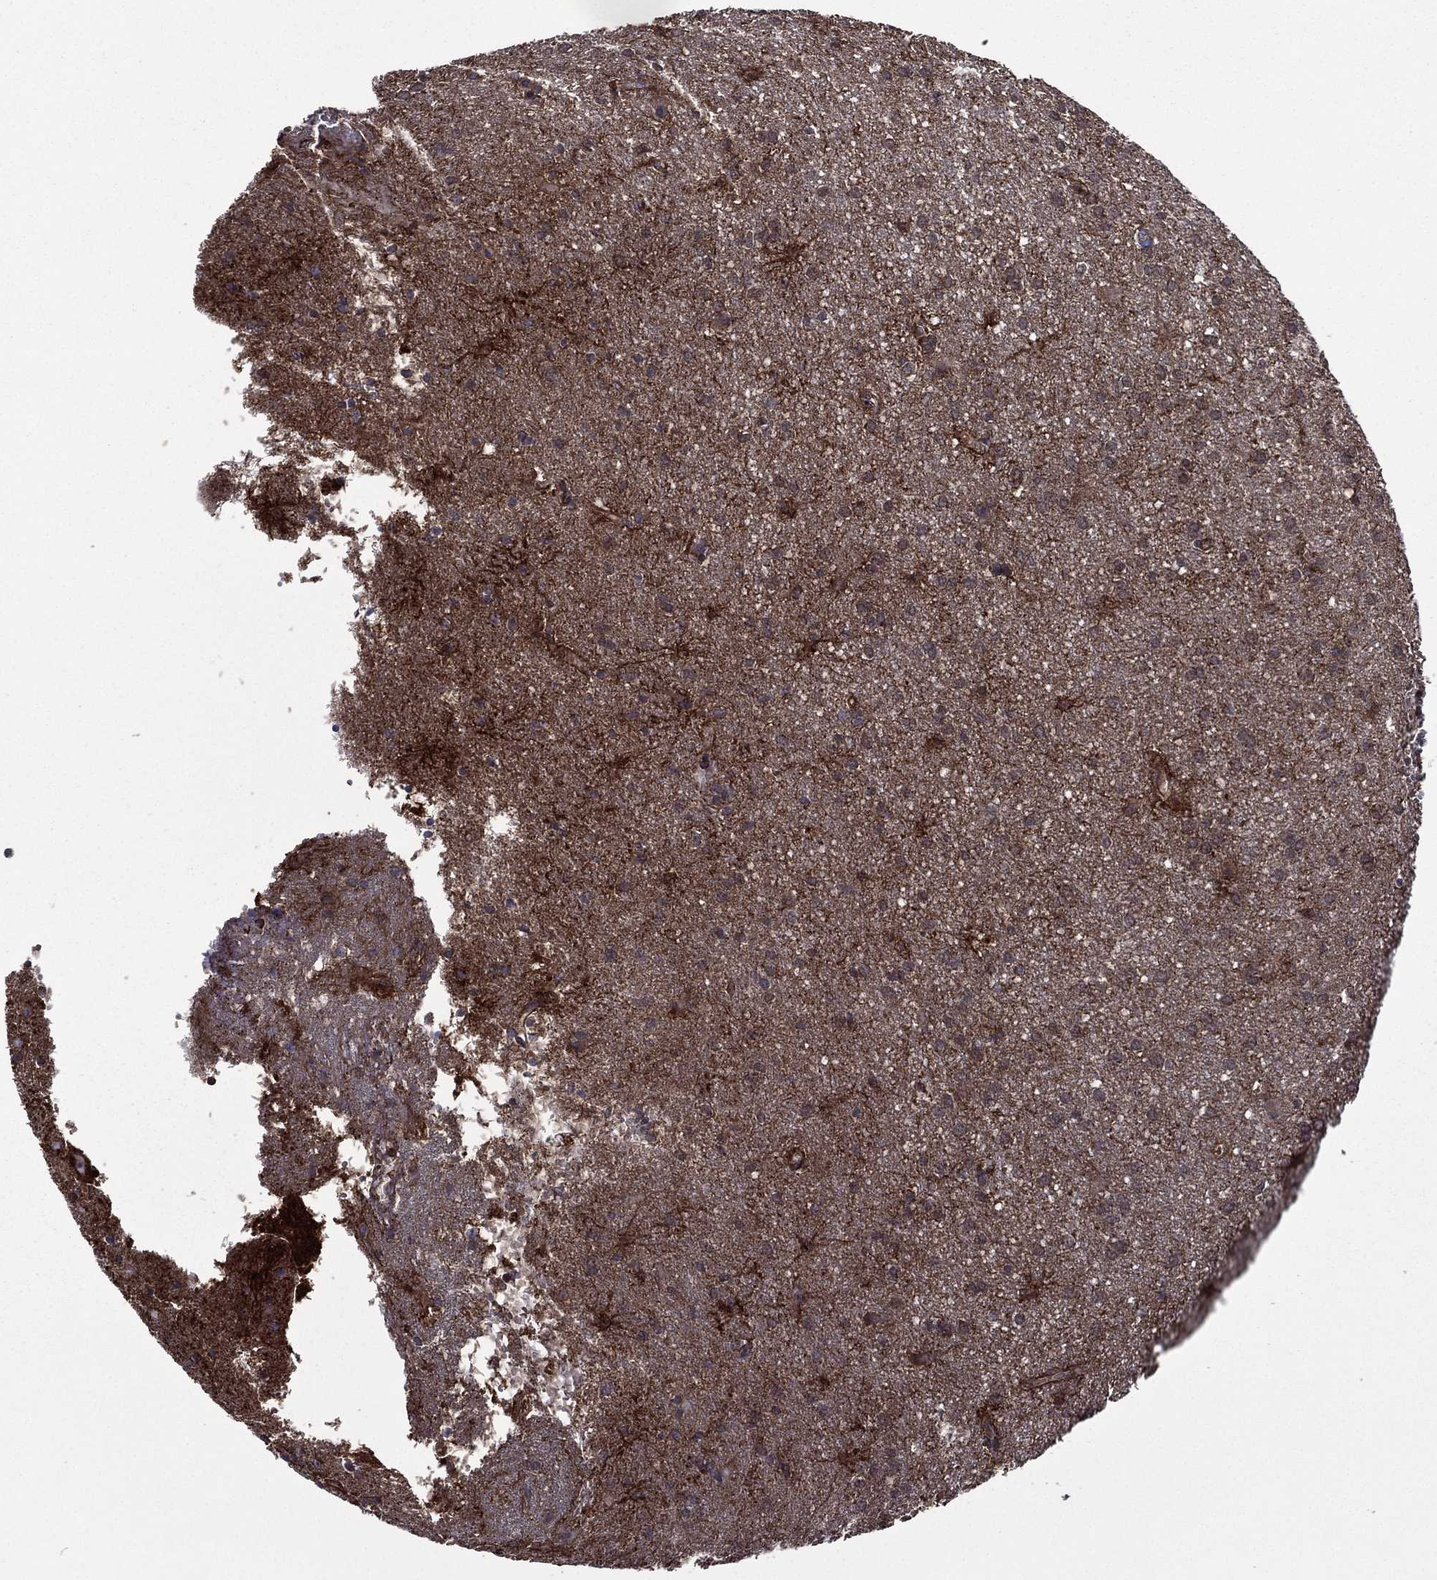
{"staining": {"intensity": "negative", "quantity": "none", "location": "none"}, "tissue": "glioma", "cell_type": "Tumor cells", "image_type": "cancer", "snomed": [{"axis": "morphology", "description": "Glioma, malignant, Low grade"}, {"axis": "topography", "description": "Brain"}], "caption": "This photomicrograph is of malignant glioma (low-grade) stained with immunohistochemistry (IHC) to label a protein in brown with the nuclei are counter-stained blue. There is no staining in tumor cells.", "gene": "PLPP3", "patient": {"sex": "male", "age": 58}}